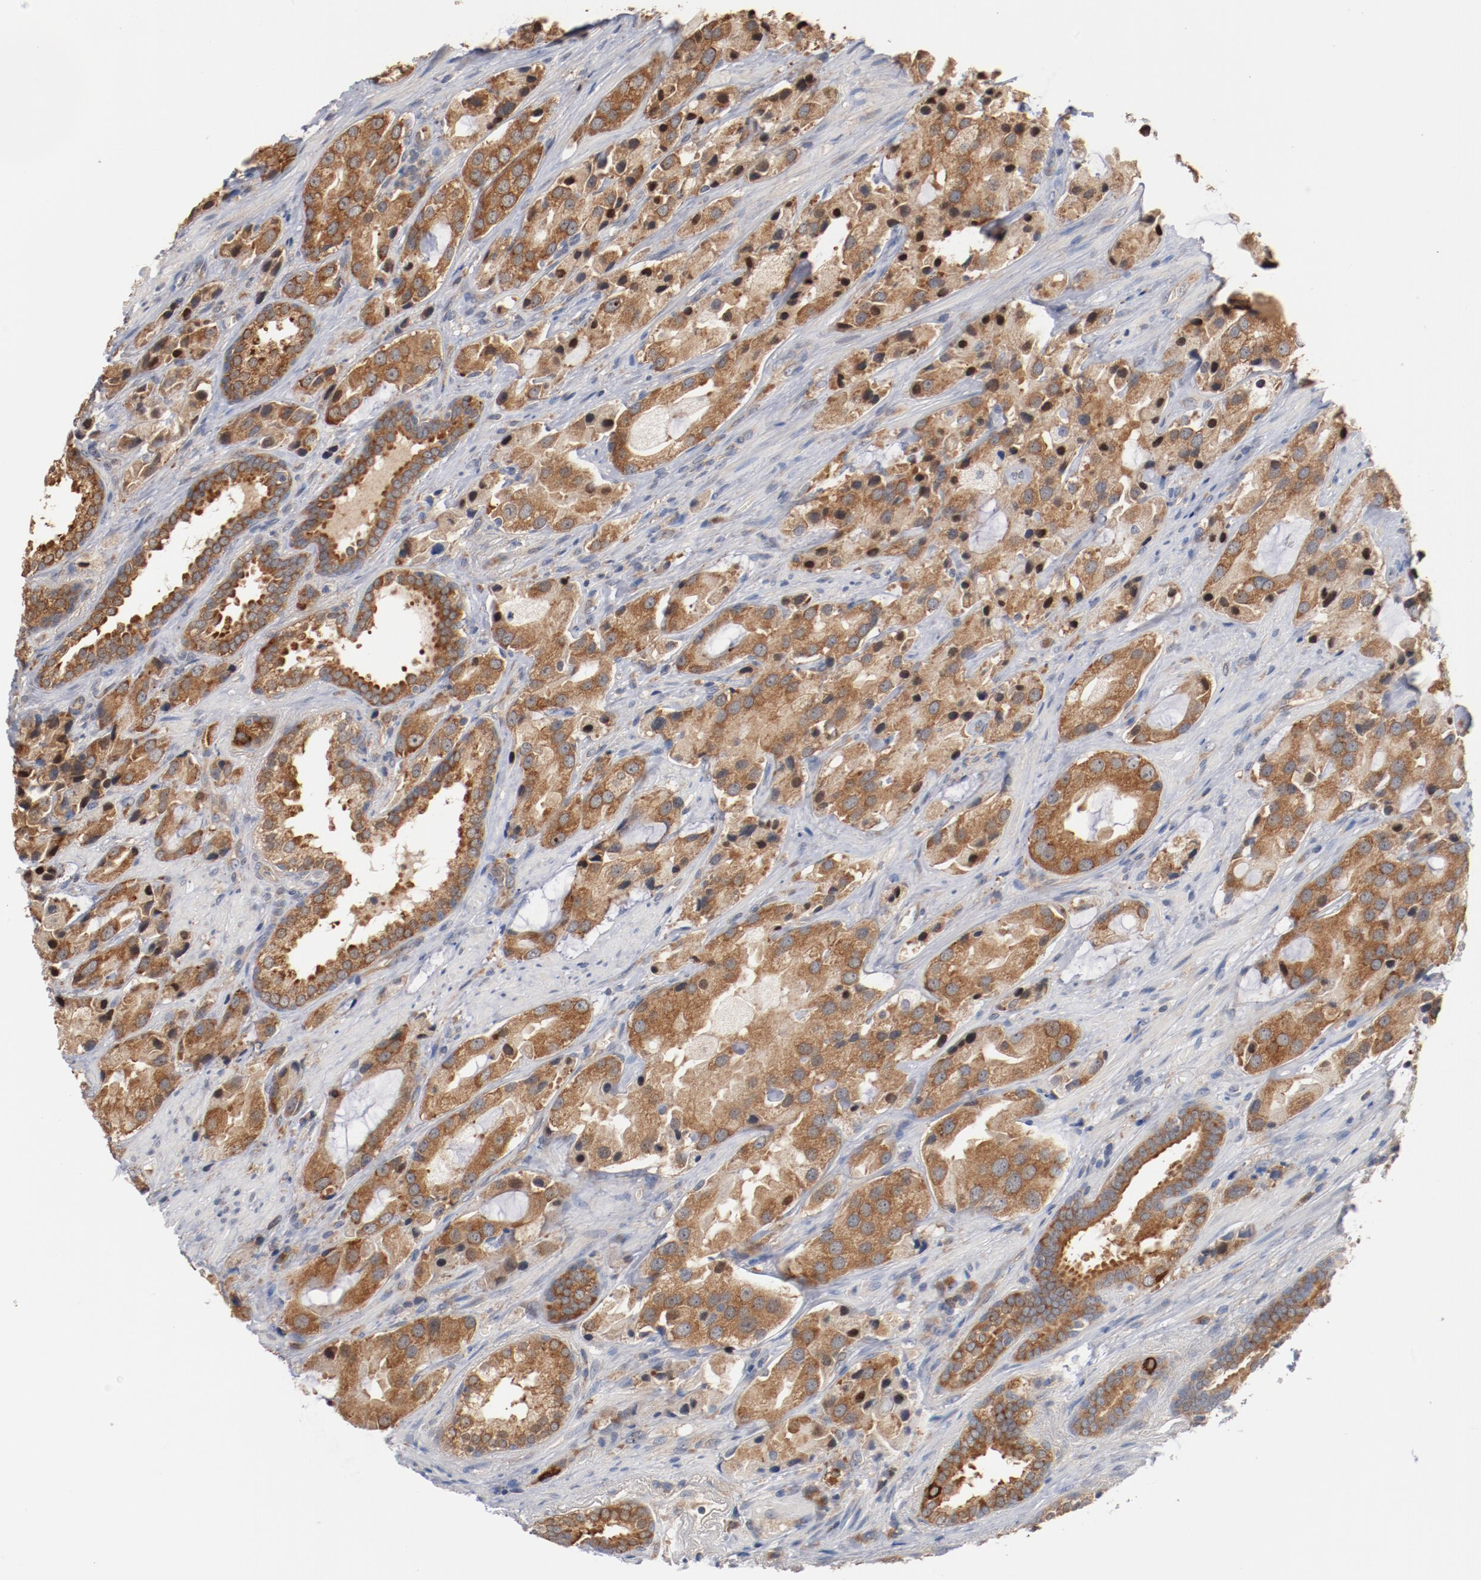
{"staining": {"intensity": "moderate", "quantity": ">75%", "location": "cytoplasmic/membranous"}, "tissue": "prostate cancer", "cell_type": "Tumor cells", "image_type": "cancer", "snomed": [{"axis": "morphology", "description": "Adenocarcinoma, High grade"}, {"axis": "topography", "description": "Prostate"}], "caption": "A high-resolution image shows immunohistochemistry staining of prostate cancer, which displays moderate cytoplasmic/membranous expression in about >75% of tumor cells. Using DAB (brown) and hematoxylin (blue) stains, captured at high magnification using brightfield microscopy.", "gene": "RNASE11", "patient": {"sex": "male", "age": 70}}